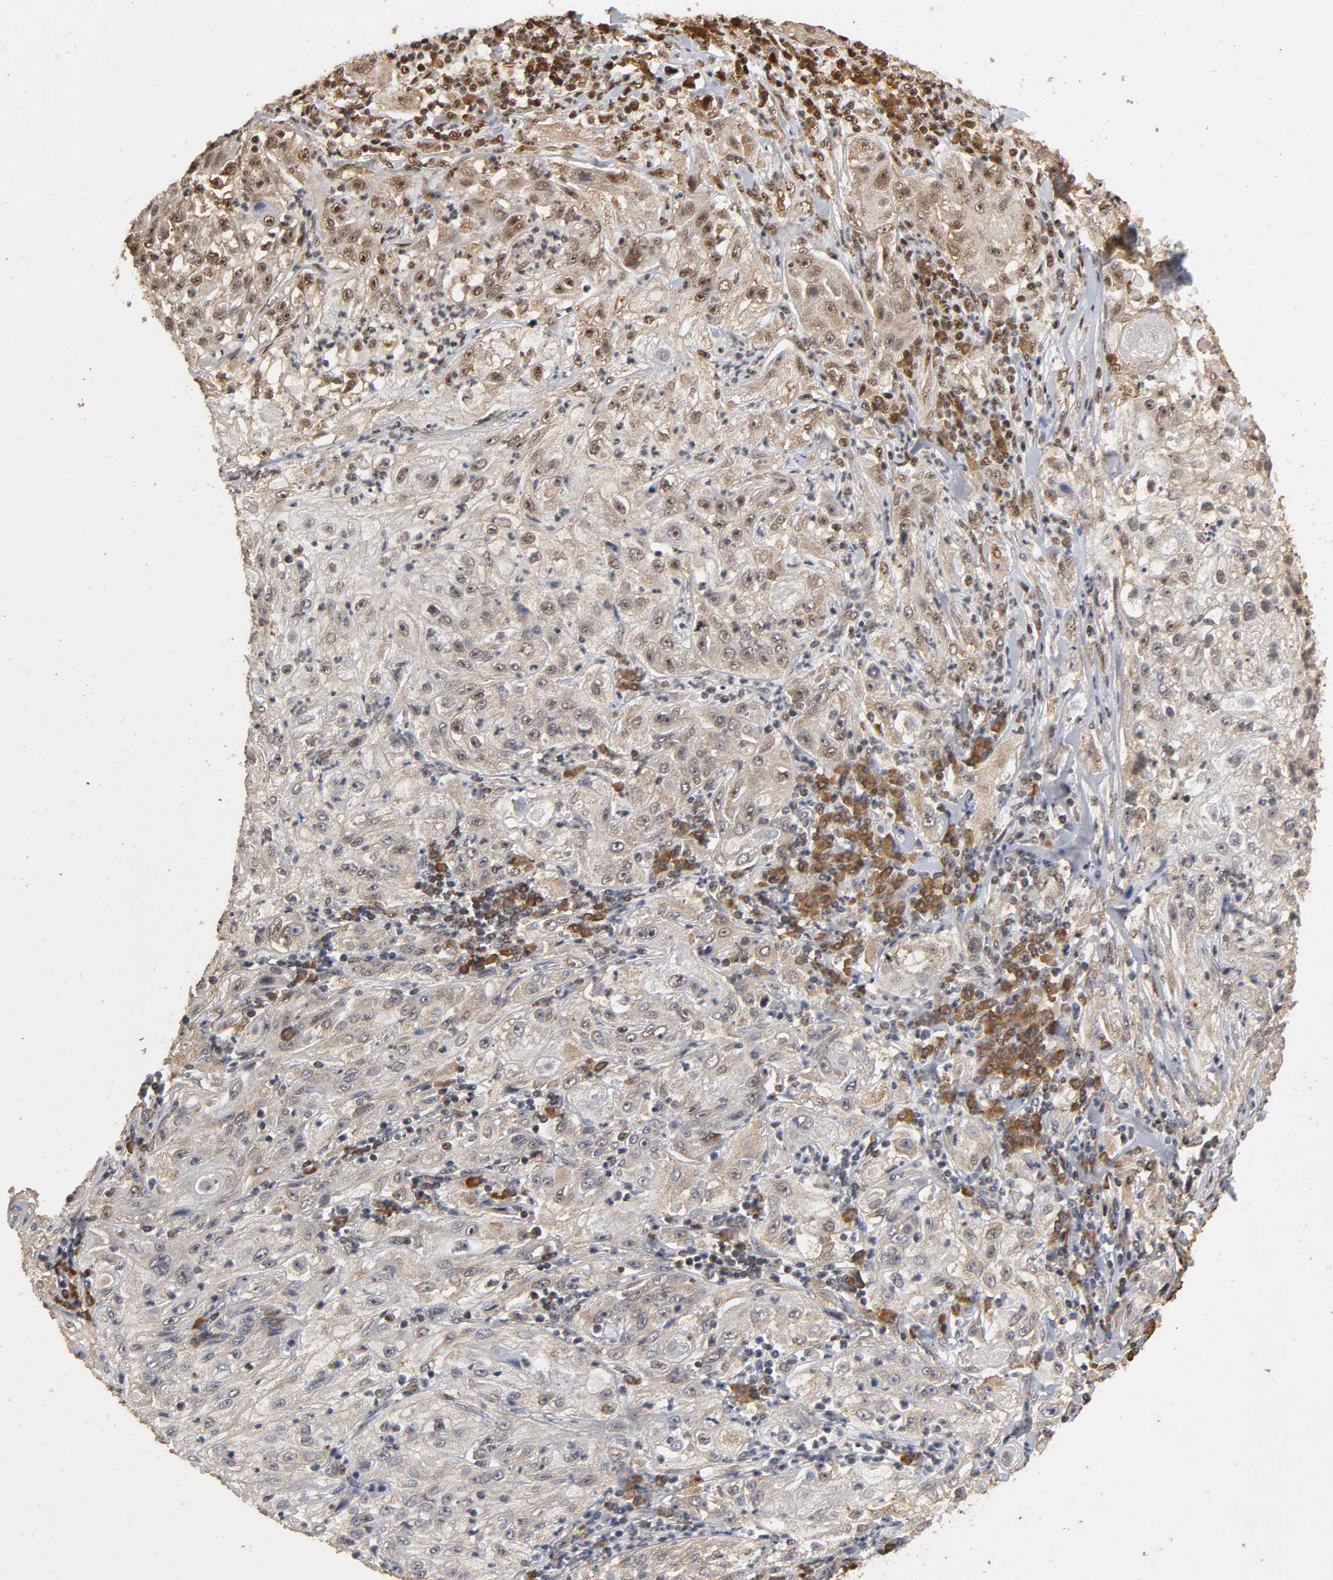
{"staining": {"intensity": "moderate", "quantity": ">75%", "location": "cytoplasmic/membranous,nuclear"}, "tissue": "lung cancer", "cell_type": "Tumor cells", "image_type": "cancer", "snomed": [{"axis": "morphology", "description": "Inflammation, NOS"}, {"axis": "morphology", "description": "Squamous cell carcinoma, NOS"}, {"axis": "topography", "description": "Lymph node"}, {"axis": "topography", "description": "Soft tissue"}, {"axis": "topography", "description": "Lung"}], "caption": "Lung cancer (squamous cell carcinoma) stained with DAB (3,3'-diaminobenzidine) immunohistochemistry (IHC) demonstrates medium levels of moderate cytoplasmic/membranous and nuclear positivity in about >75% of tumor cells.", "gene": "RNF122", "patient": {"sex": "male", "age": 66}}